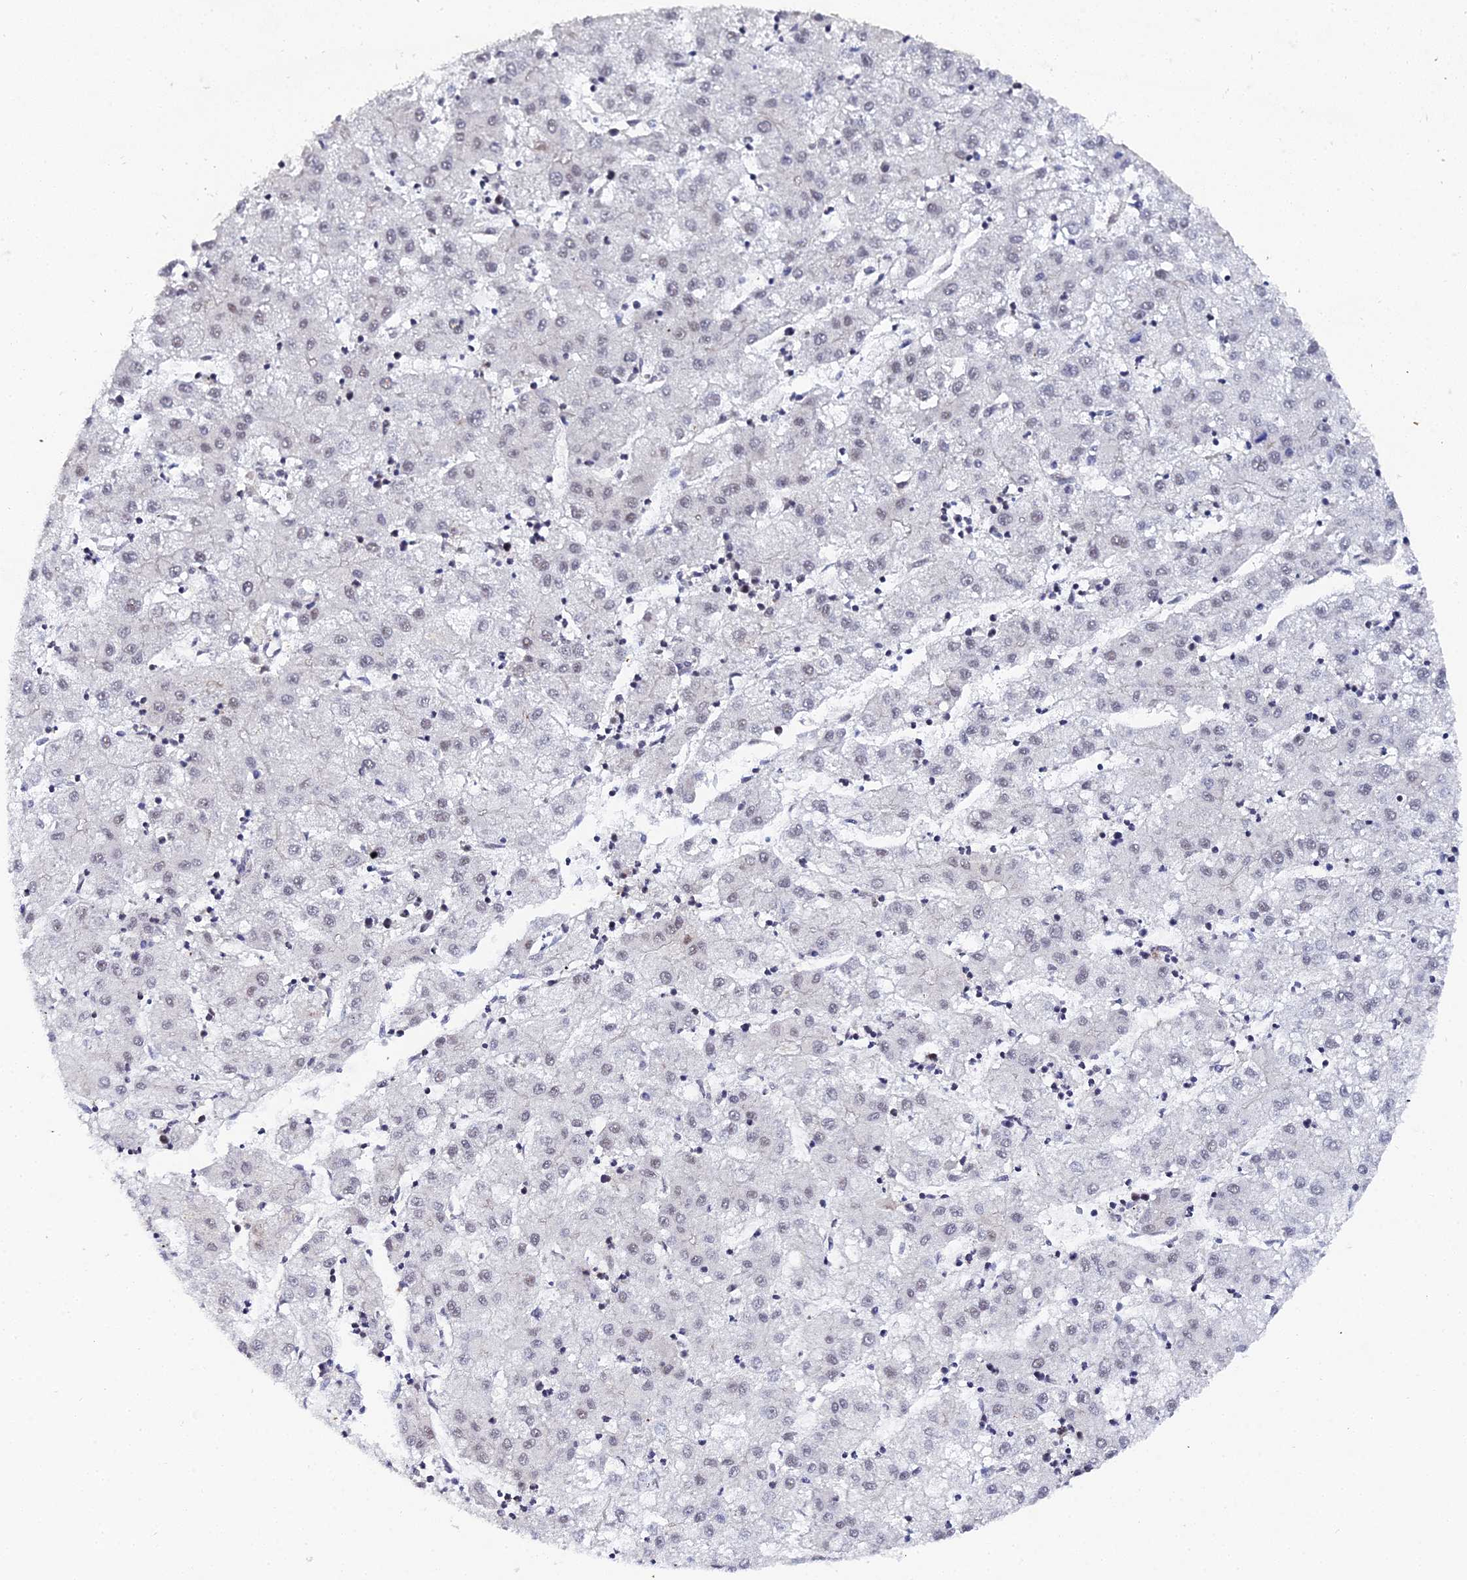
{"staining": {"intensity": "weak", "quantity": "<25%", "location": "nuclear"}, "tissue": "liver cancer", "cell_type": "Tumor cells", "image_type": "cancer", "snomed": [{"axis": "morphology", "description": "Carcinoma, Hepatocellular, NOS"}, {"axis": "topography", "description": "Liver"}], "caption": "Immunohistochemistry (IHC) image of human liver cancer (hepatocellular carcinoma) stained for a protein (brown), which exhibits no positivity in tumor cells. (DAB (3,3'-diaminobenzidine) IHC visualized using brightfield microscopy, high magnification).", "gene": "MAGOHB", "patient": {"sex": "male", "age": 72}}